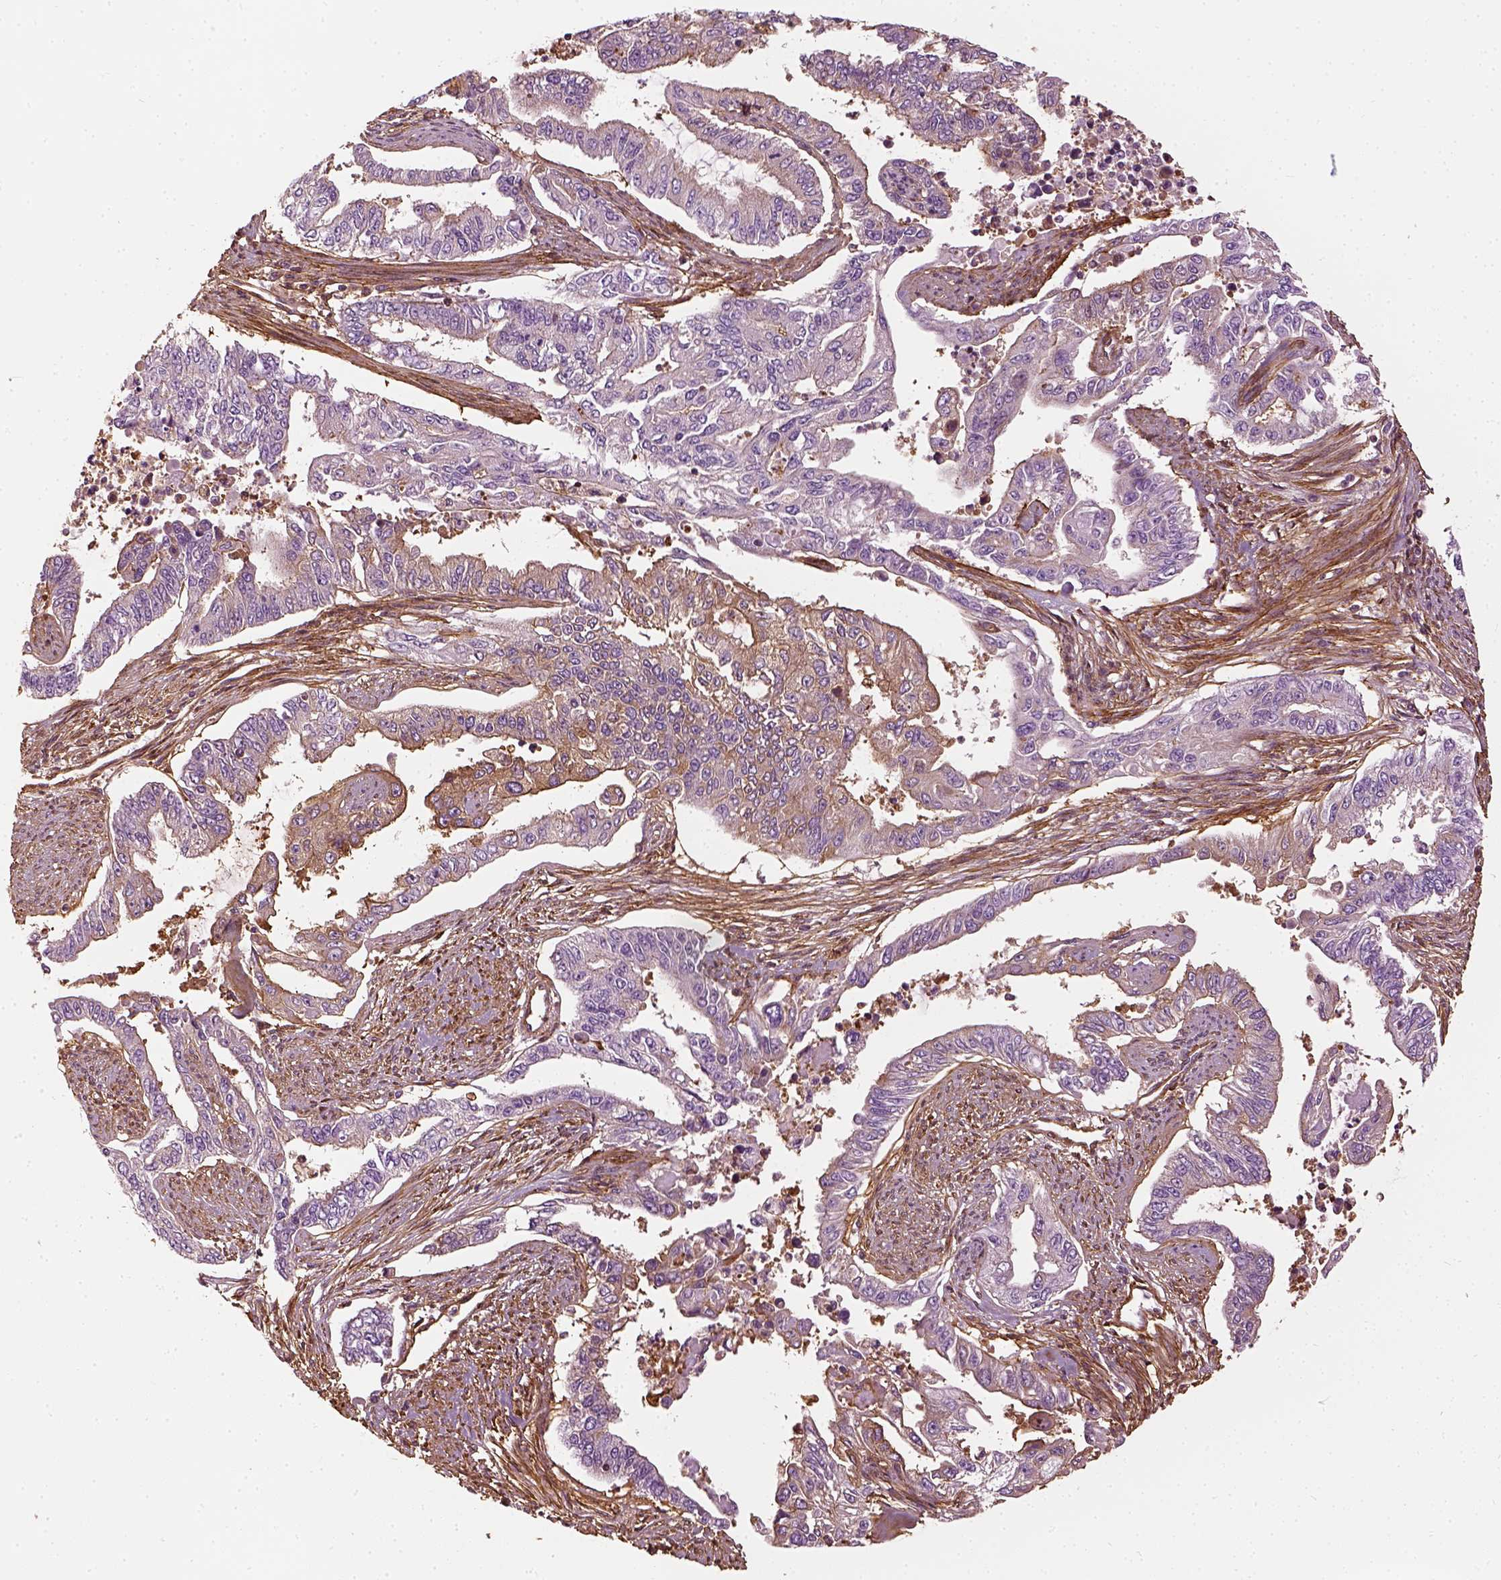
{"staining": {"intensity": "moderate", "quantity": "<25%", "location": "cytoplasmic/membranous"}, "tissue": "endometrial cancer", "cell_type": "Tumor cells", "image_type": "cancer", "snomed": [{"axis": "morphology", "description": "Adenocarcinoma, NOS"}, {"axis": "topography", "description": "Uterus"}], "caption": "Tumor cells reveal moderate cytoplasmic/membranous positivity in about <25% of cells in adenocarcinoma (endometrial).", "gene": "COL6A2", "patient": {"sex": "female", "age": 59}}